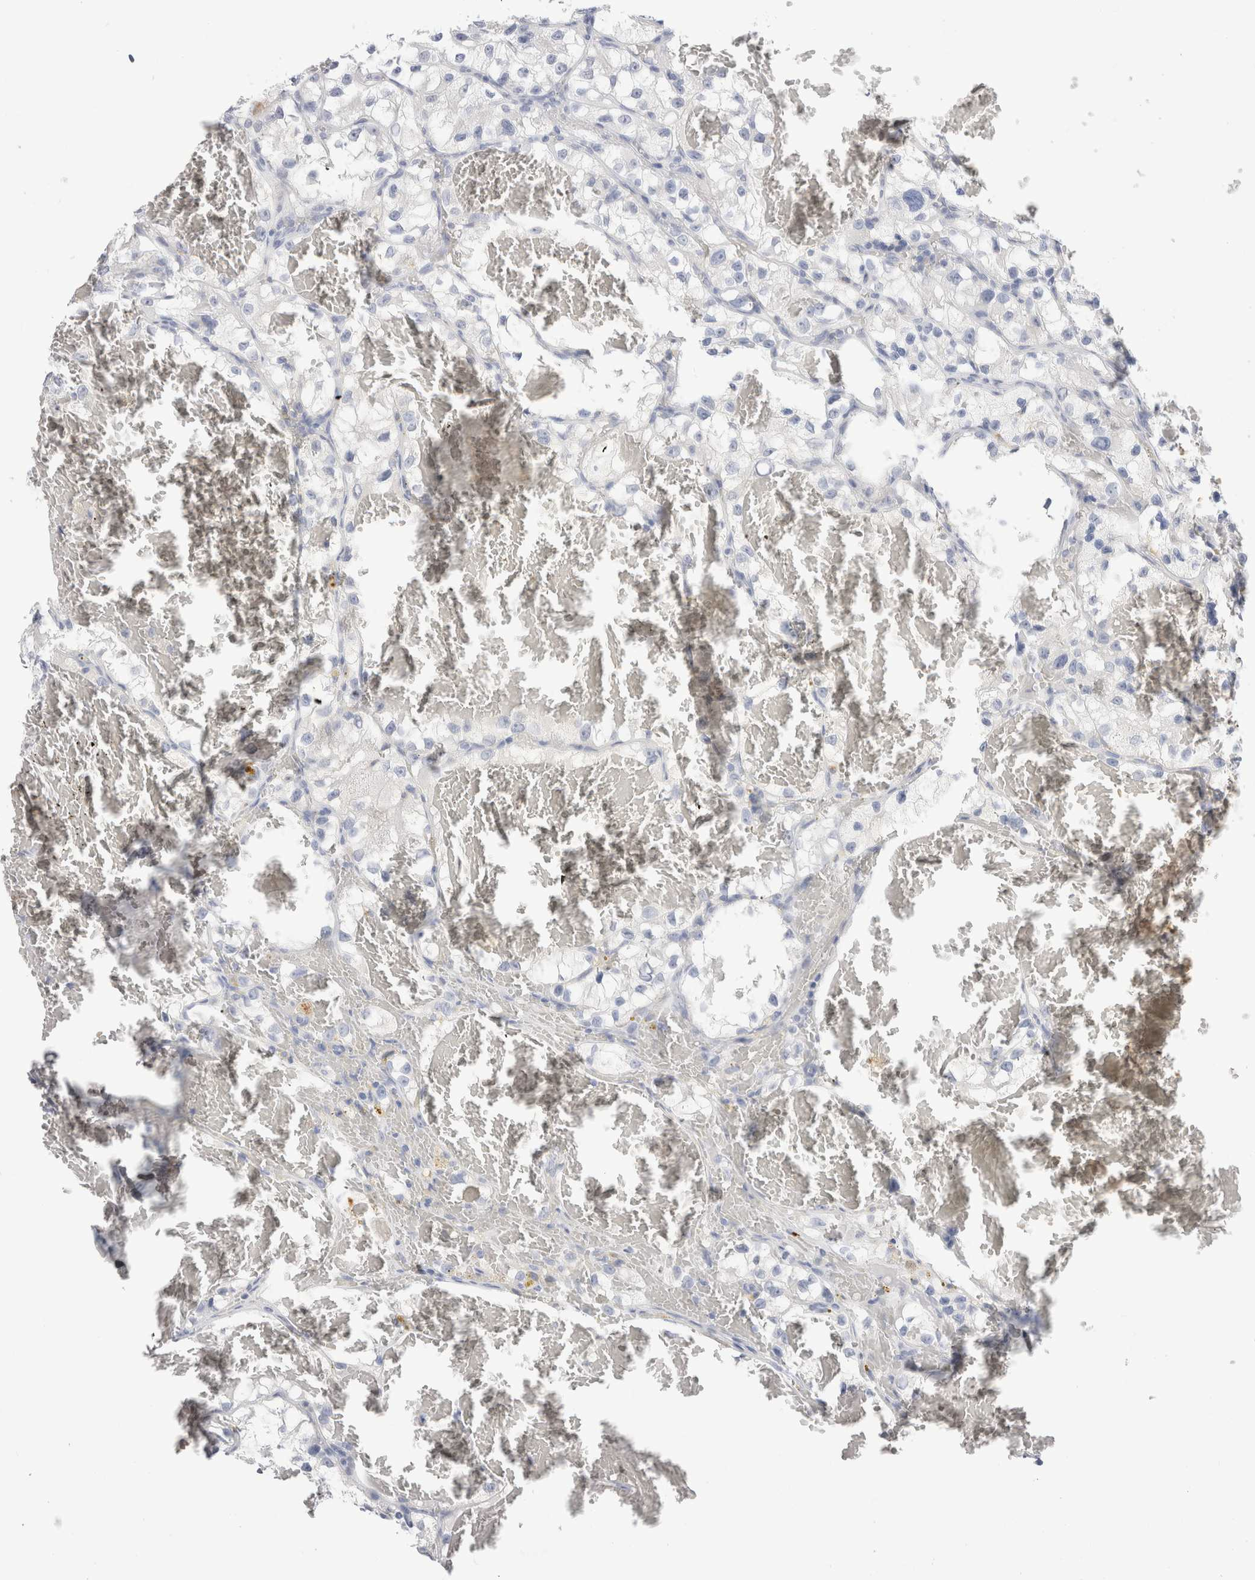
{"staining": {"intensity": "negative", "quantity": "none", "location": "none"}, "tissue": "renal cancer", "cell_type": "Tumor cells", "image_type": "cancer", "snomed": [{"axis": "morphology", "description": "Adenocarcinoma, NOS"}, {"axis": "topography", "description": "Kidney"}], "caption": "Protein analysis of adenocarcinoma (renal) reveals no significant staining in tumor cells.", "gene": "CD38", "patient": {"sex": "female", "age": 57}}